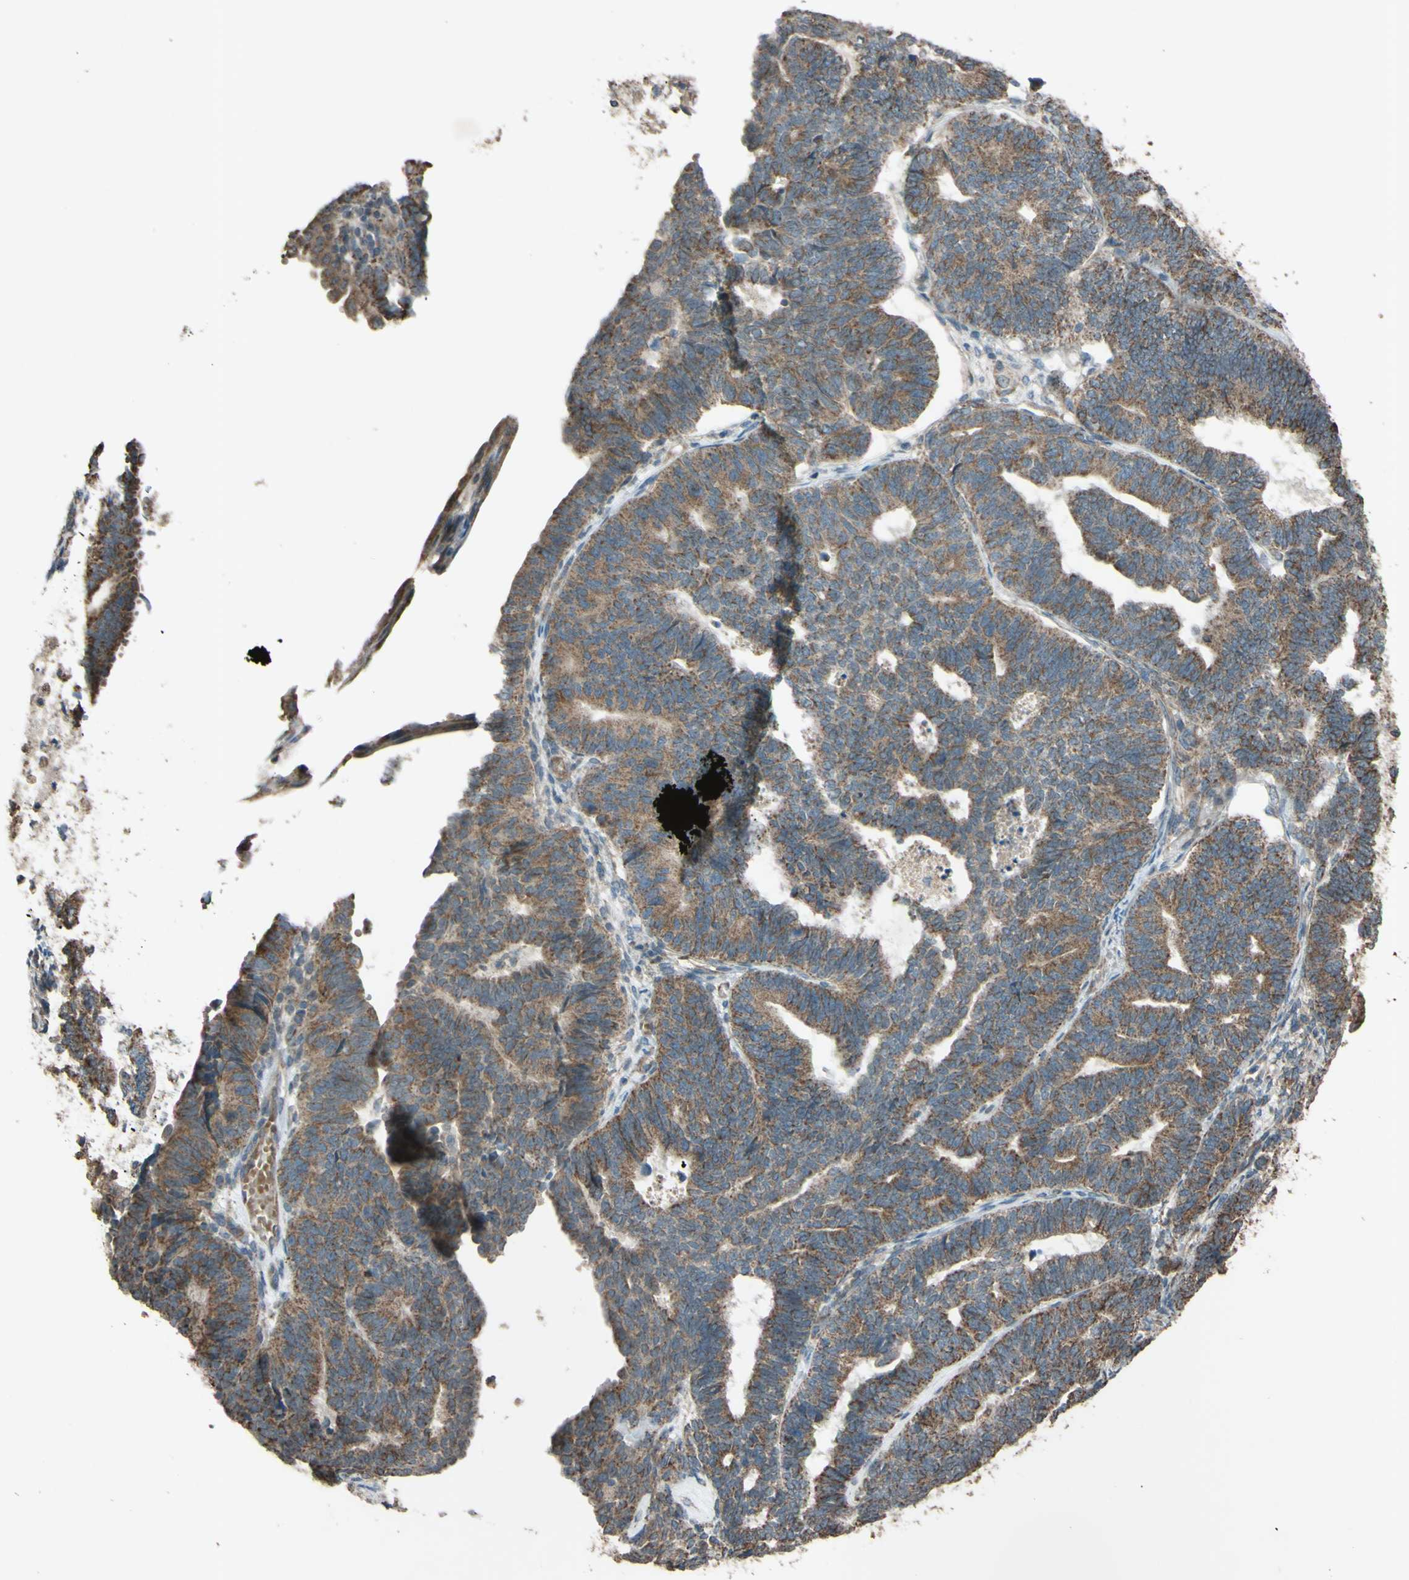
{"staining": {"intensity": "moderate", "quantity": ">75%", "location": "cytoplasmic/membranous"}, "tissue": "endometrial cancer", "cell_type": "Tumor cells", "image_type": "cancer", "snomed": [{"axis": "morphology", "description": "Adenocarcinoma, NOS"}, {"axis": "topography", "description": "Endometrium"}], "caption": "Protein expression analysis of adenocarcinoma (endometrial) reveals moderate cytoplasmic/membranous staining in about >75% of tumor cells.", "gene": "ACOT8", "patient": {"sex": "female", "age": 70}}